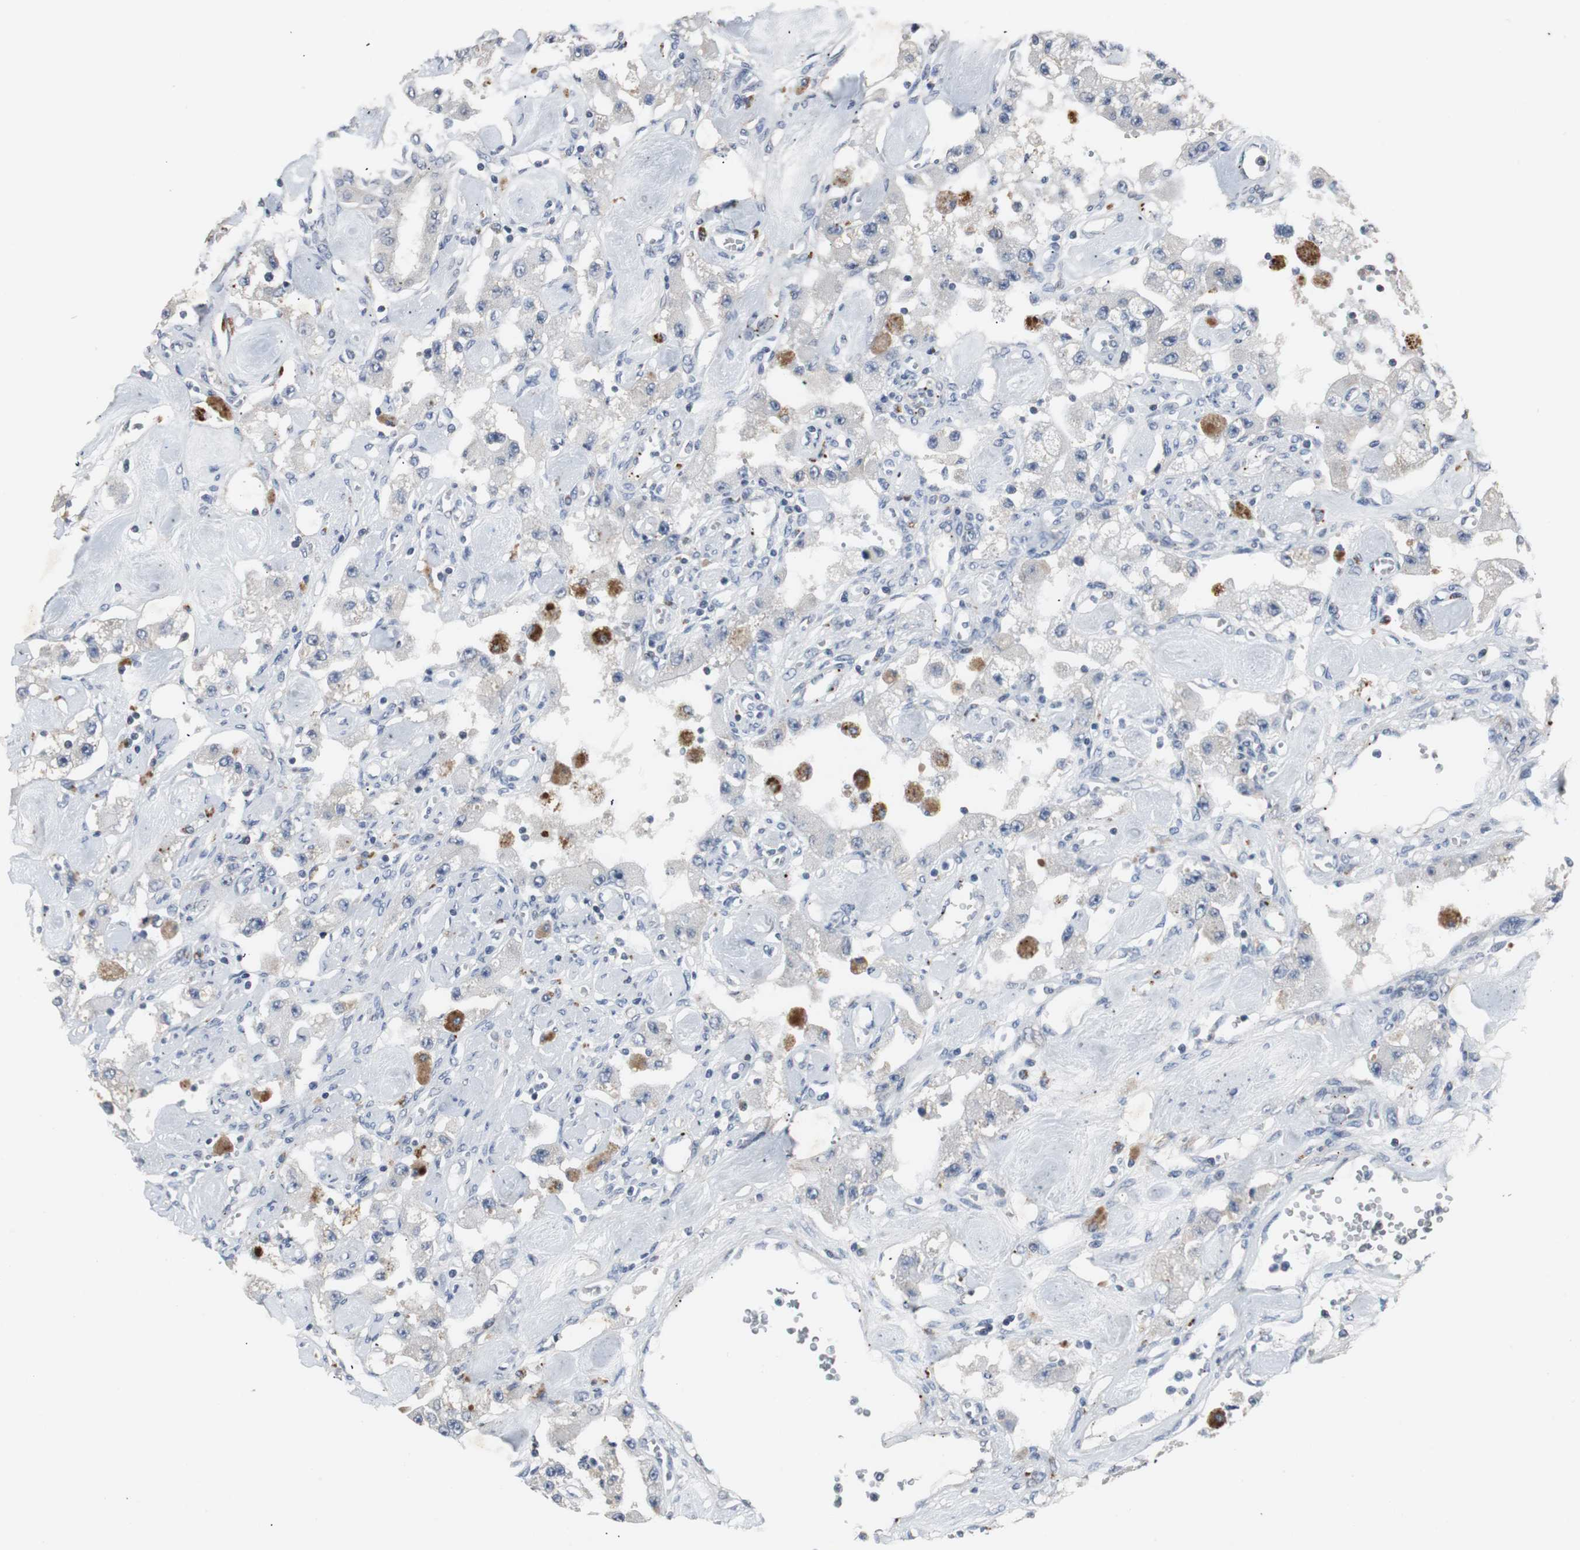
{"staining": {"intensity": "negative", "quantity": "none", "location": "none"}, "tissue": "carcinoid", "cell_type": "Tumor cells", "image_type": "cancer", "snomed": [{"axis": "morphology", "description": "Carcinoid, malignant, NOS"}, {"axis": "topography", "description": "Pancreas"}], "caption": "Carcinoid was stained to show a protein in brown. There is no significant expression in tumor cells.", "gene": "PCYT1B", "patient": {"sex": "male", "age": 41}}